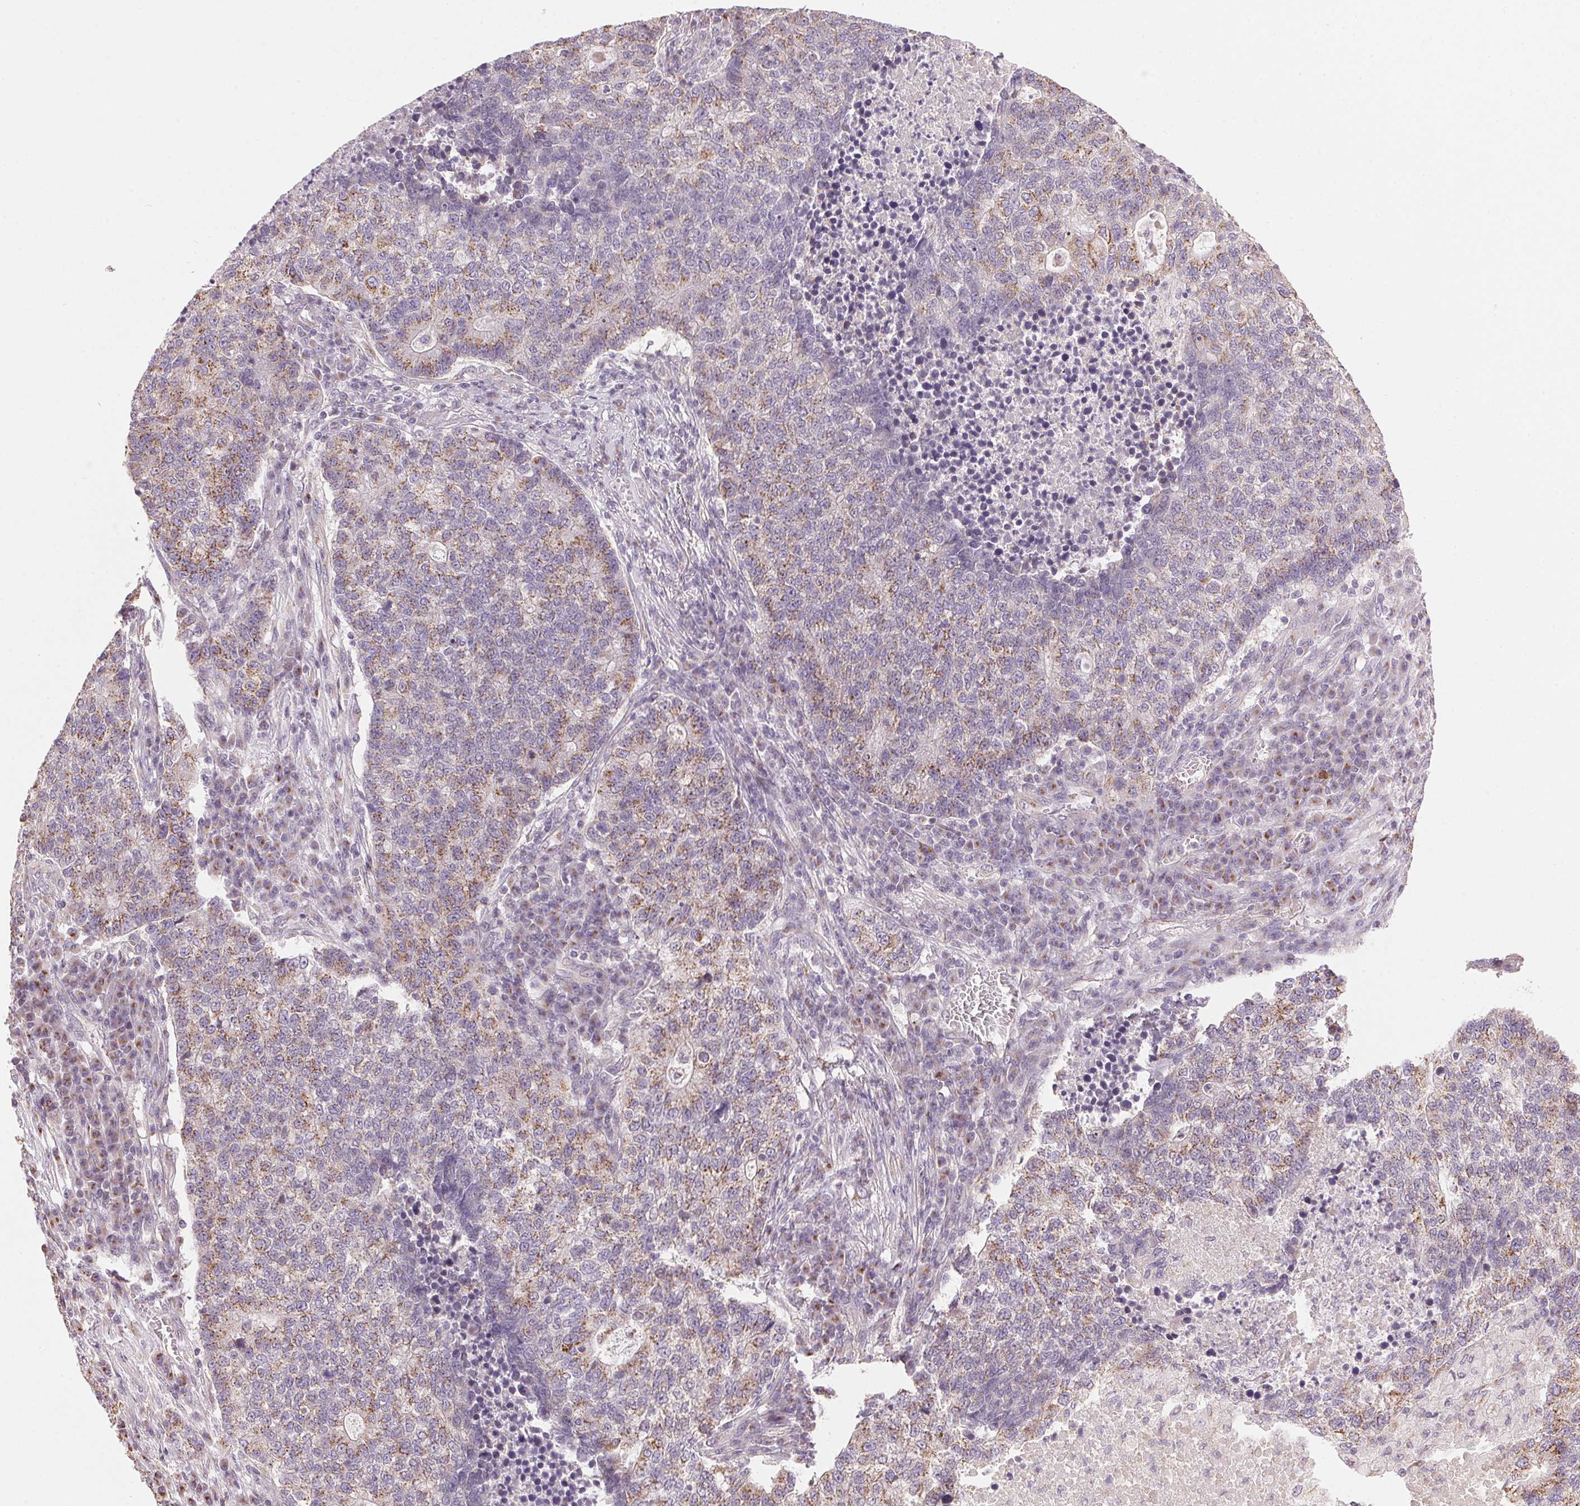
{"staining": {"intensity": "moderate", "quantity": "25%-75%", "location": "cytoplasmic/membranous"}, "tissue": "lung cancer", "cell_type": "Tumor cells", "image_type": "cancer", "snomed": [{"axis": "morphology", "description": "Adenocarcinoma, NOS"}, {"axis": "topography", "description": "Lung"}], "caption": "Lung cancer (adenocarcinoma) stained with immunohistochemistry (IHC) reveals moderate cytoplasmic/membranous staining in about 25%-75% of tumor cells.", "gene": "GOLPH3", "patient": {"sex": "male", "age": 57}}